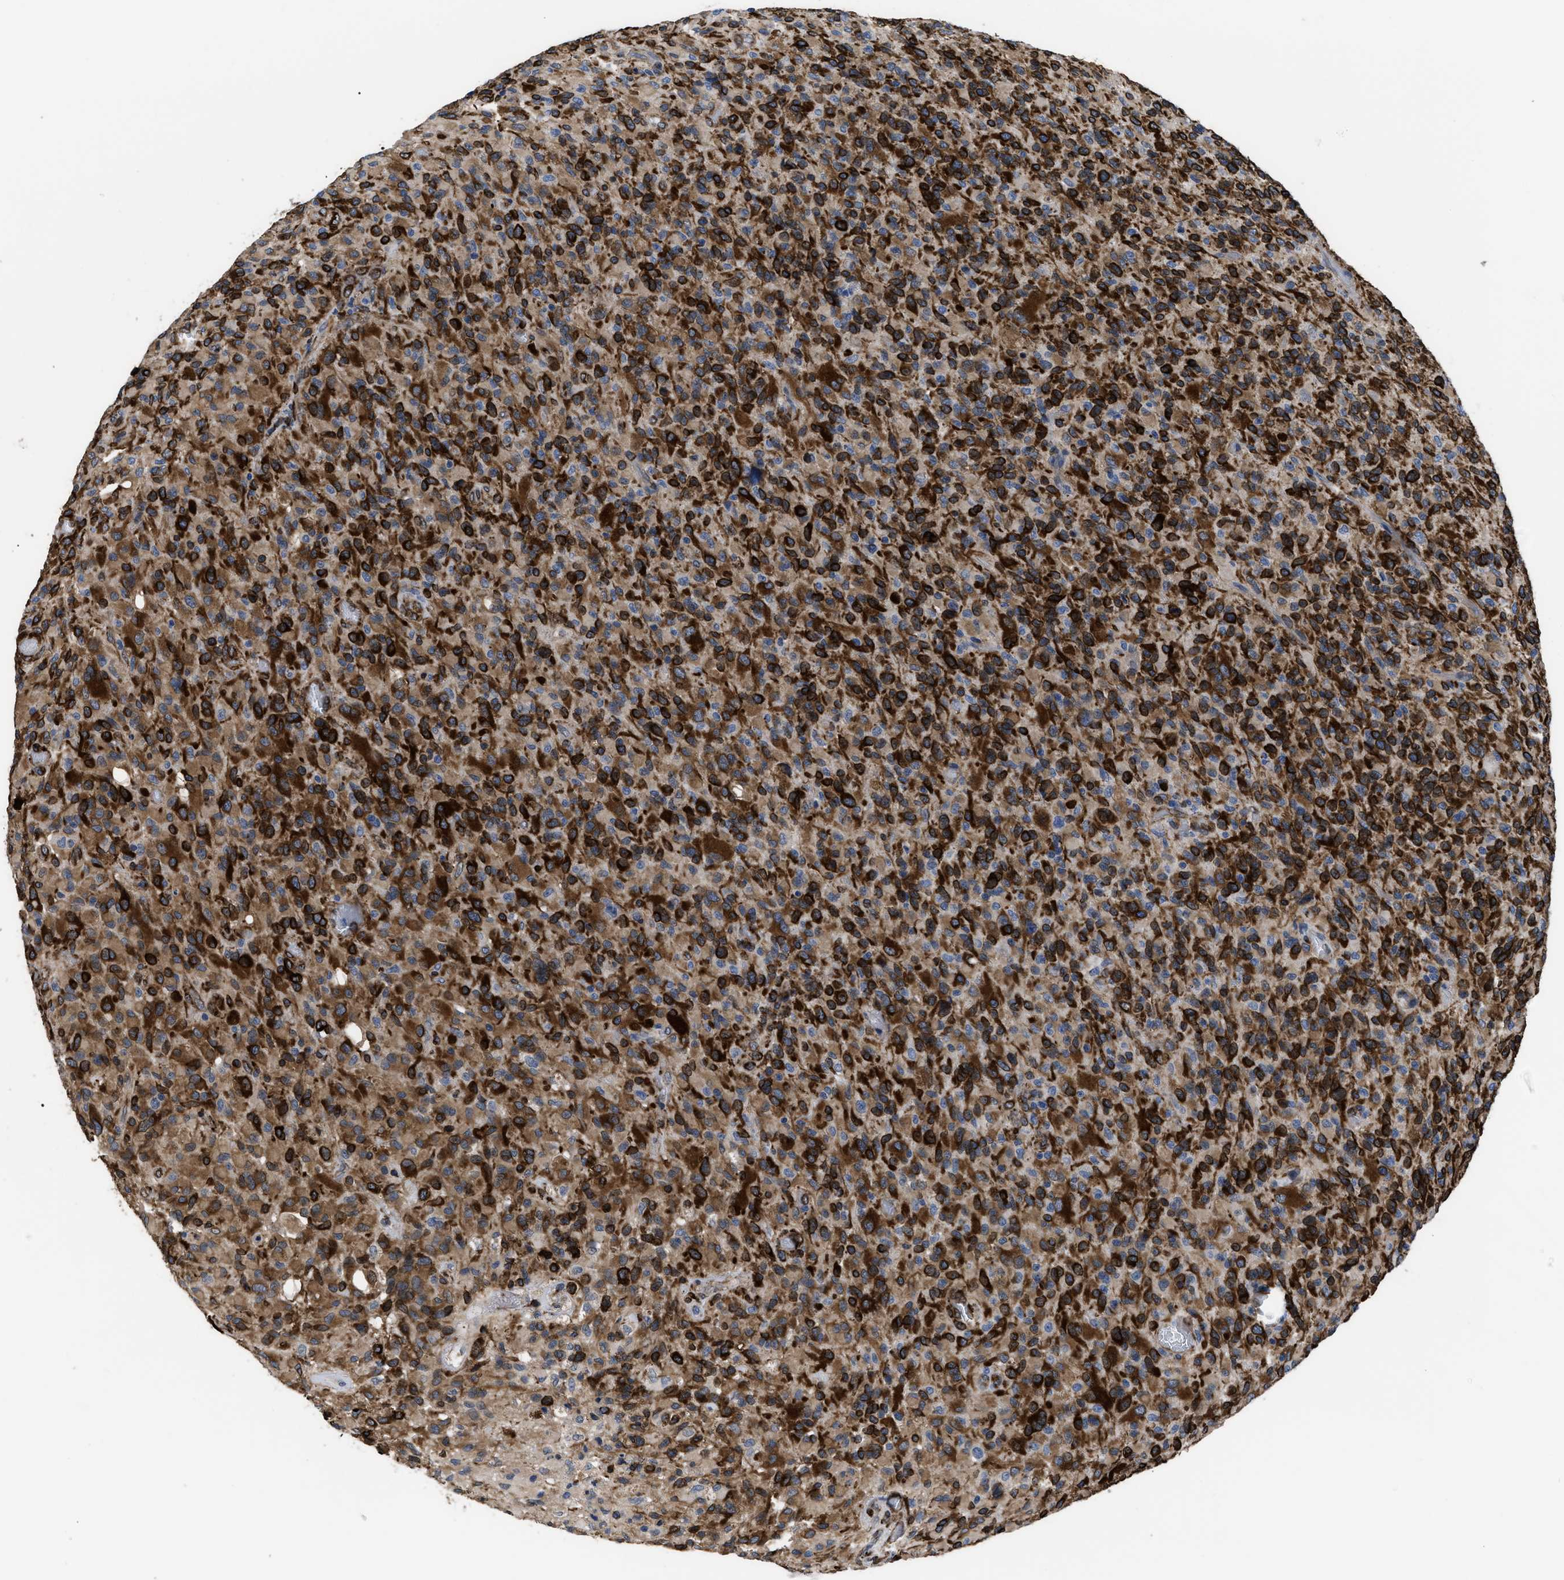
{"staining": {"intensity": "strong", "quantity": ">75%", "location": "cytoplasmic/membranous"}, "tissue": "glioma", "cell_type": "Tumor cells", "image_type": "cancer", "snomed": [{"axis": "morphology", "description": "Glioma, malignant, High grade"}, {"axis": "topography", "description": "Brain"}], "caption": "High-magnification brightfield microscopy of glioma stained with DAB (3,3'-diaminobenzidine) (brown) and counterstained with hematoxylin (blue). tumor cells exhibit strong cytoplasmic/membranous staining is appreciated in about>75% of cells. The staining is performed using DAB brown chromogen to label protein expression. The nuclei are counter-stained blue using hematoxylin.", "gene": "SQLE", "patient": {"sex": "male", "age": 71}}